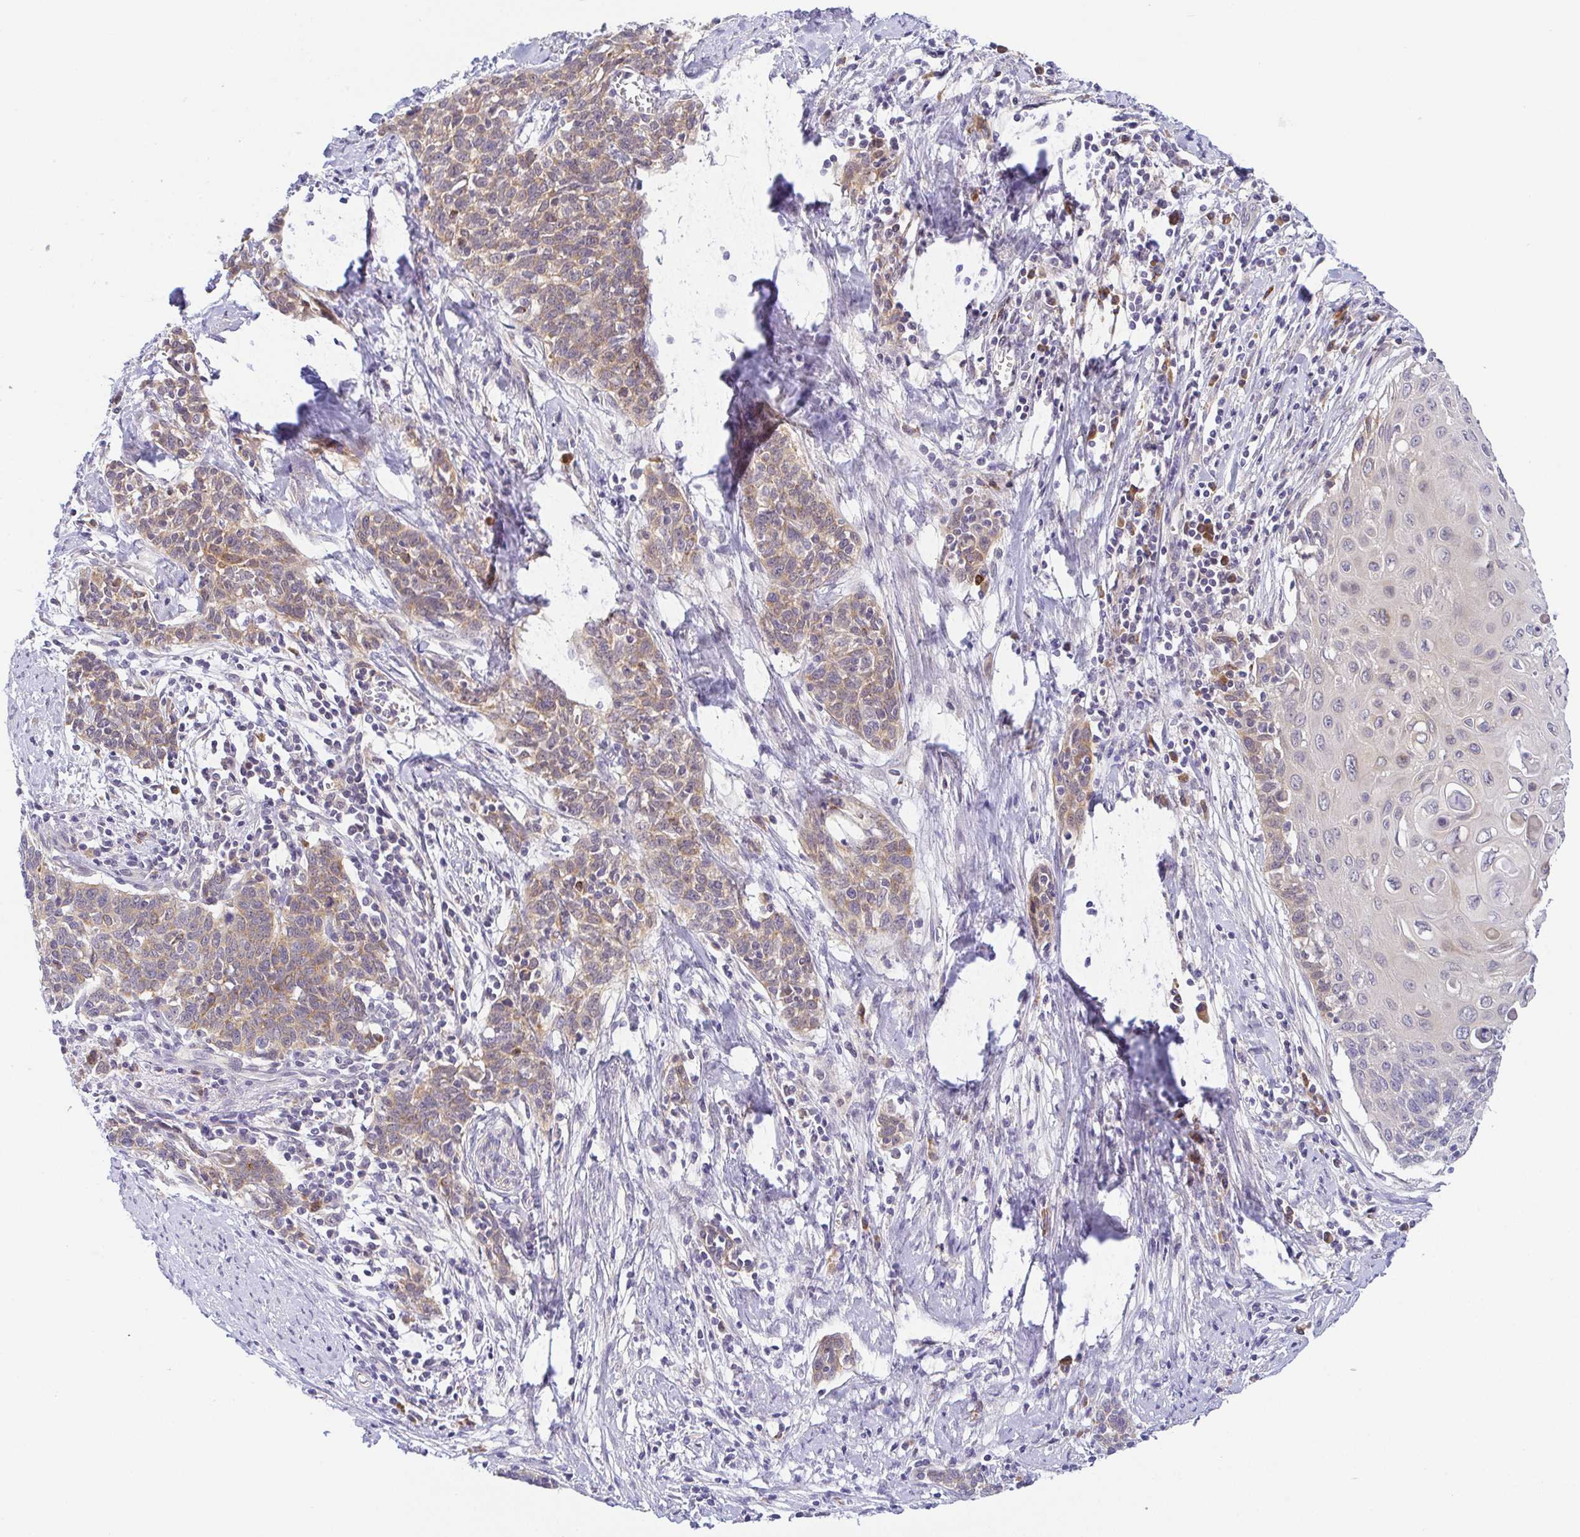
{"staining": {"intensity": "moderate", "quantity": "25%-75%", "location": "cytoplasmic/membranous"}, "tissue": "cervical cancer", "cell_type": "Tumor cells", "image_type": "cancer", "snomed": [{"axis": "morphology", "description": "Squamous cell carcinoma, NOS"}, {"axis": "topography", "description": "Cervix"}], "caption": "Human cervical squamous cell carcinoma stained for a protein (brown) exhibits moderate cytoplasmic/membranous positive positivity in approximately 25%-75% of tumor cells.", "gene": "BCL2L1", "patient": {"sex": "female", "age": 39}}